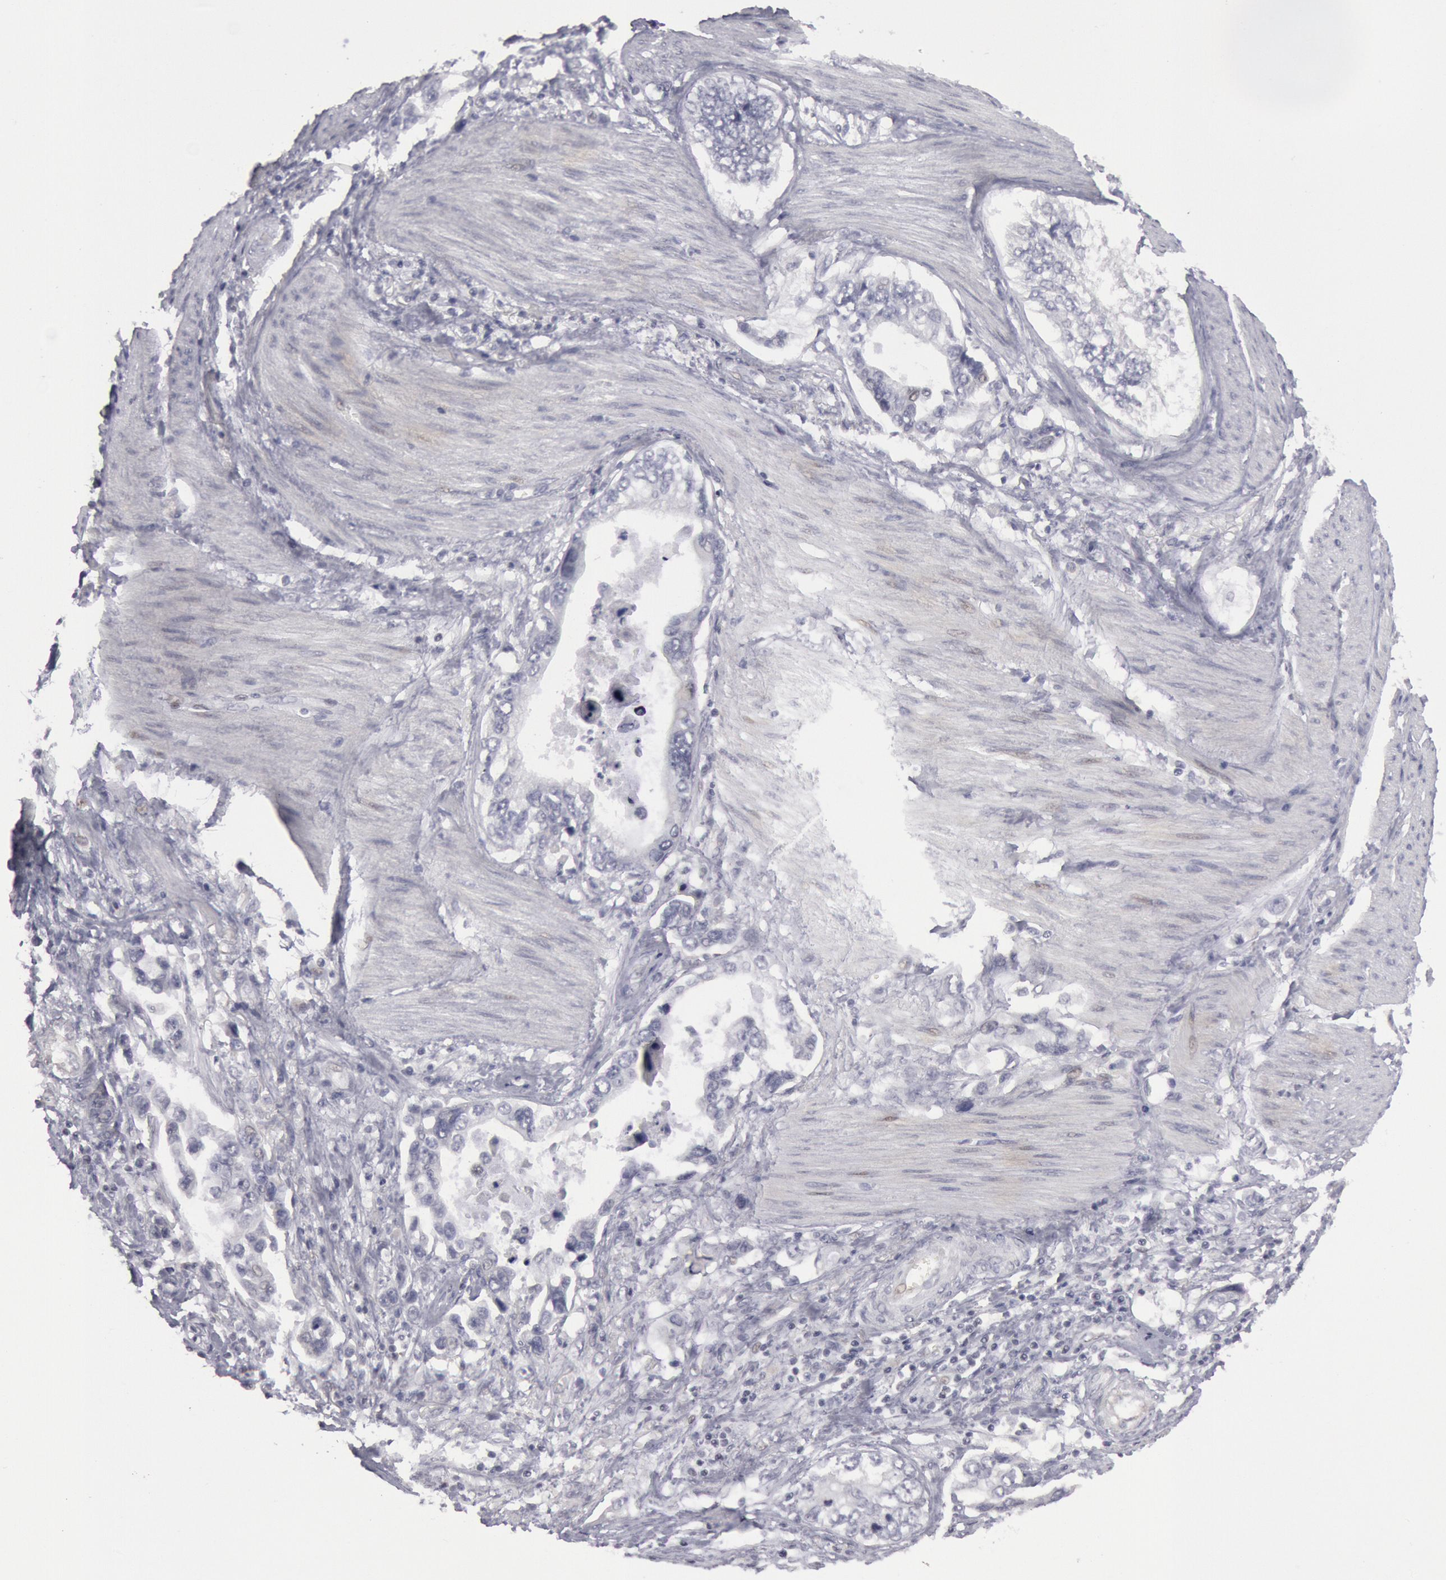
{"staining": {"intensity": "negative", "quantity": "none", "location": "none"}, "tissue": "stomach cancer", "cell_type": "Tumor cells", "image_type": "cancer", "snomed": [{"axis": "morphology", "description": "Adenocarcinoma, NOS"}, {"axis": "topography", "description": "Pancreas"}, {"axis": "topography", "description": "Stomach, upper"}], "caption": "The immunohistochemistry photomicrograph has no significant staining in tumor cells of stomach cancer (adenocarcinoma) tissue. (DAB (3,3'-diaminobenzidine) immunohistochemistry, high magnification).", "gene": "JOSD1", "patient": {"sex": "male", "age": 77}}